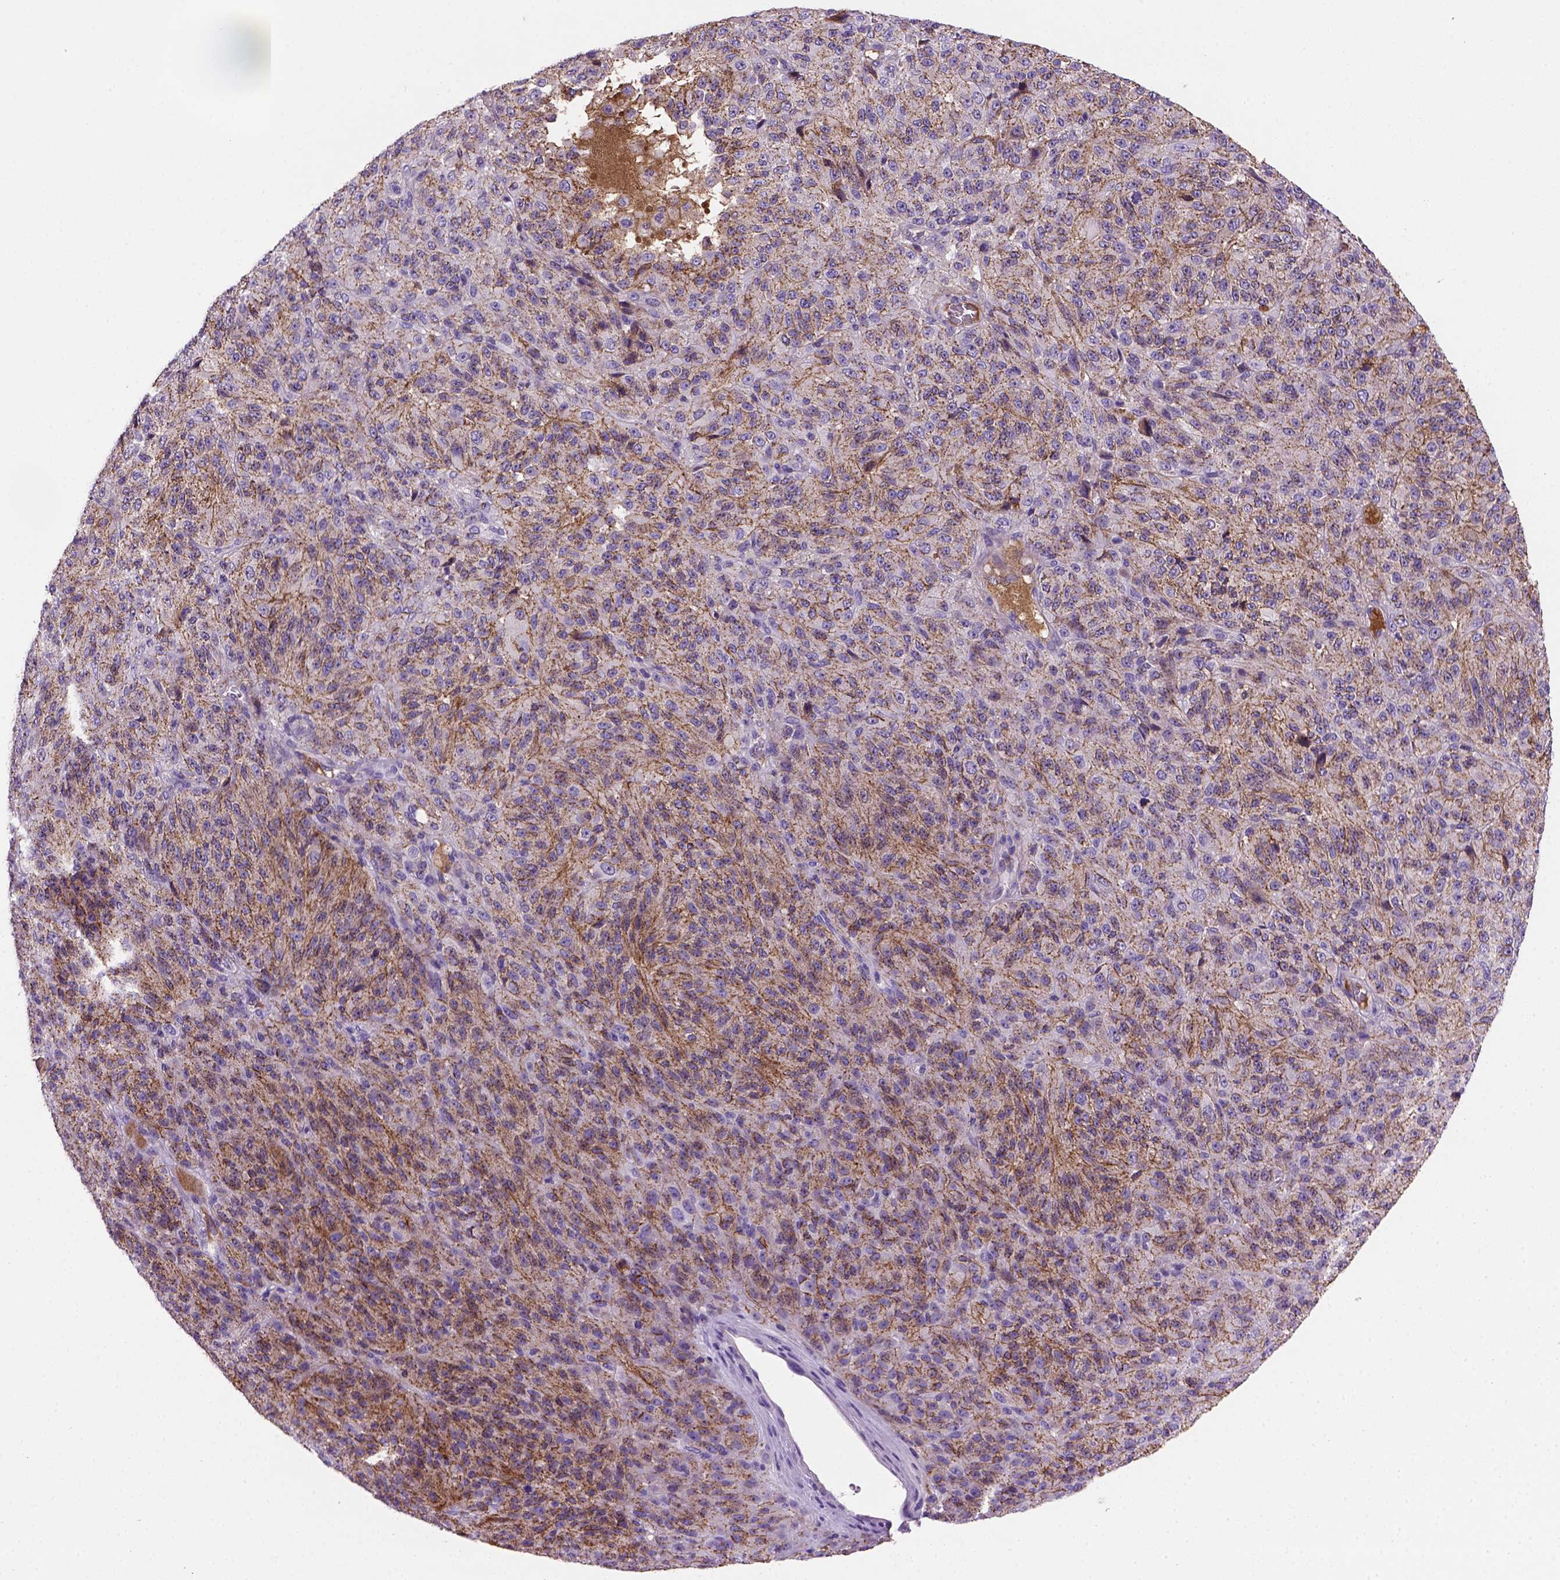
{"staining": {"intensity": "moderate", "quantity": "25%-75%", "location": "cytoplasmic/membranous"}, "tissue": "melanoma", "cell_type": "Tumor cells", "image_type": "cancer", "snomed": [{"axis": "morphology", "description": "Malignant melanoma, Metastatic site"}, {"axis": "topography", "description": "Brain"}], "caption": "An immunohistochemistry image of neoplastic tissue is shown. Protein staining in brown highlights moderate cytoplasmic/membranous positivity in melanoma within tumor cells.", "gene": "CDH1", "patient": {"sex": "female", "age": 56}}